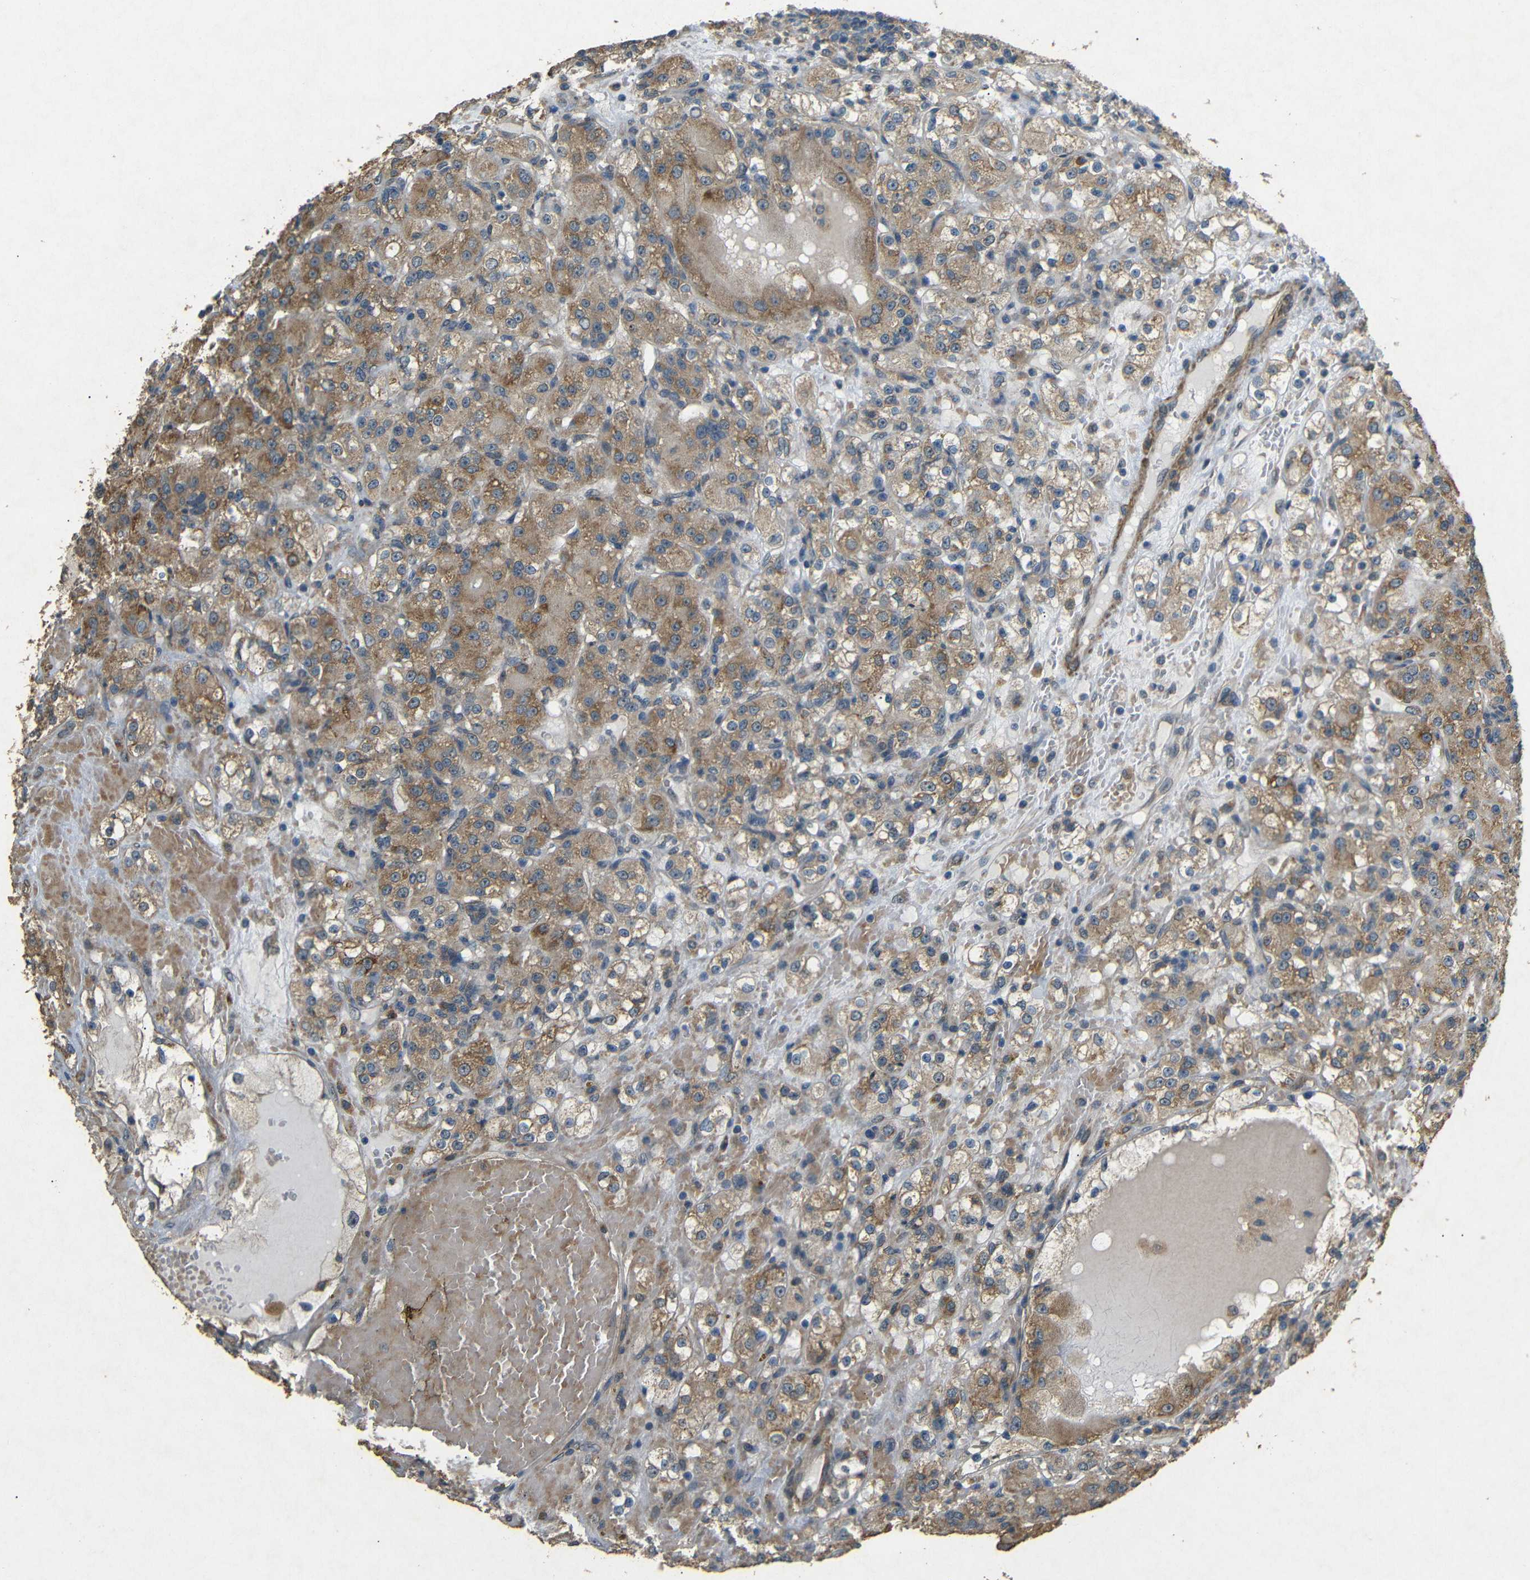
{"staining": {"intensity": "moderate", "quantity": ">75%", "location": "cytoplasmic/membranous"}, "tissue": "renal cancer", "cell_type": "Tumor cells", "image_type": "cancer", "snomed": [{"axis": "morphology", "description": "Normal tissue, NOS"}, {"axis": "morphology", "description": "Adenocarcinoma, NOS"}, {"axis": "topography", "description": "Kidney"}], "caption": "Renal cancer tissue exhibits moderate cytoplasmic/membranous expression in approximately >75% of tumor cells, visualized by immunohistochemistry. (Brightfield microscopy of DAB IHC at high magnification).", "gene": "BNIP3", "patient": {"sex": "male", "age": 61}}